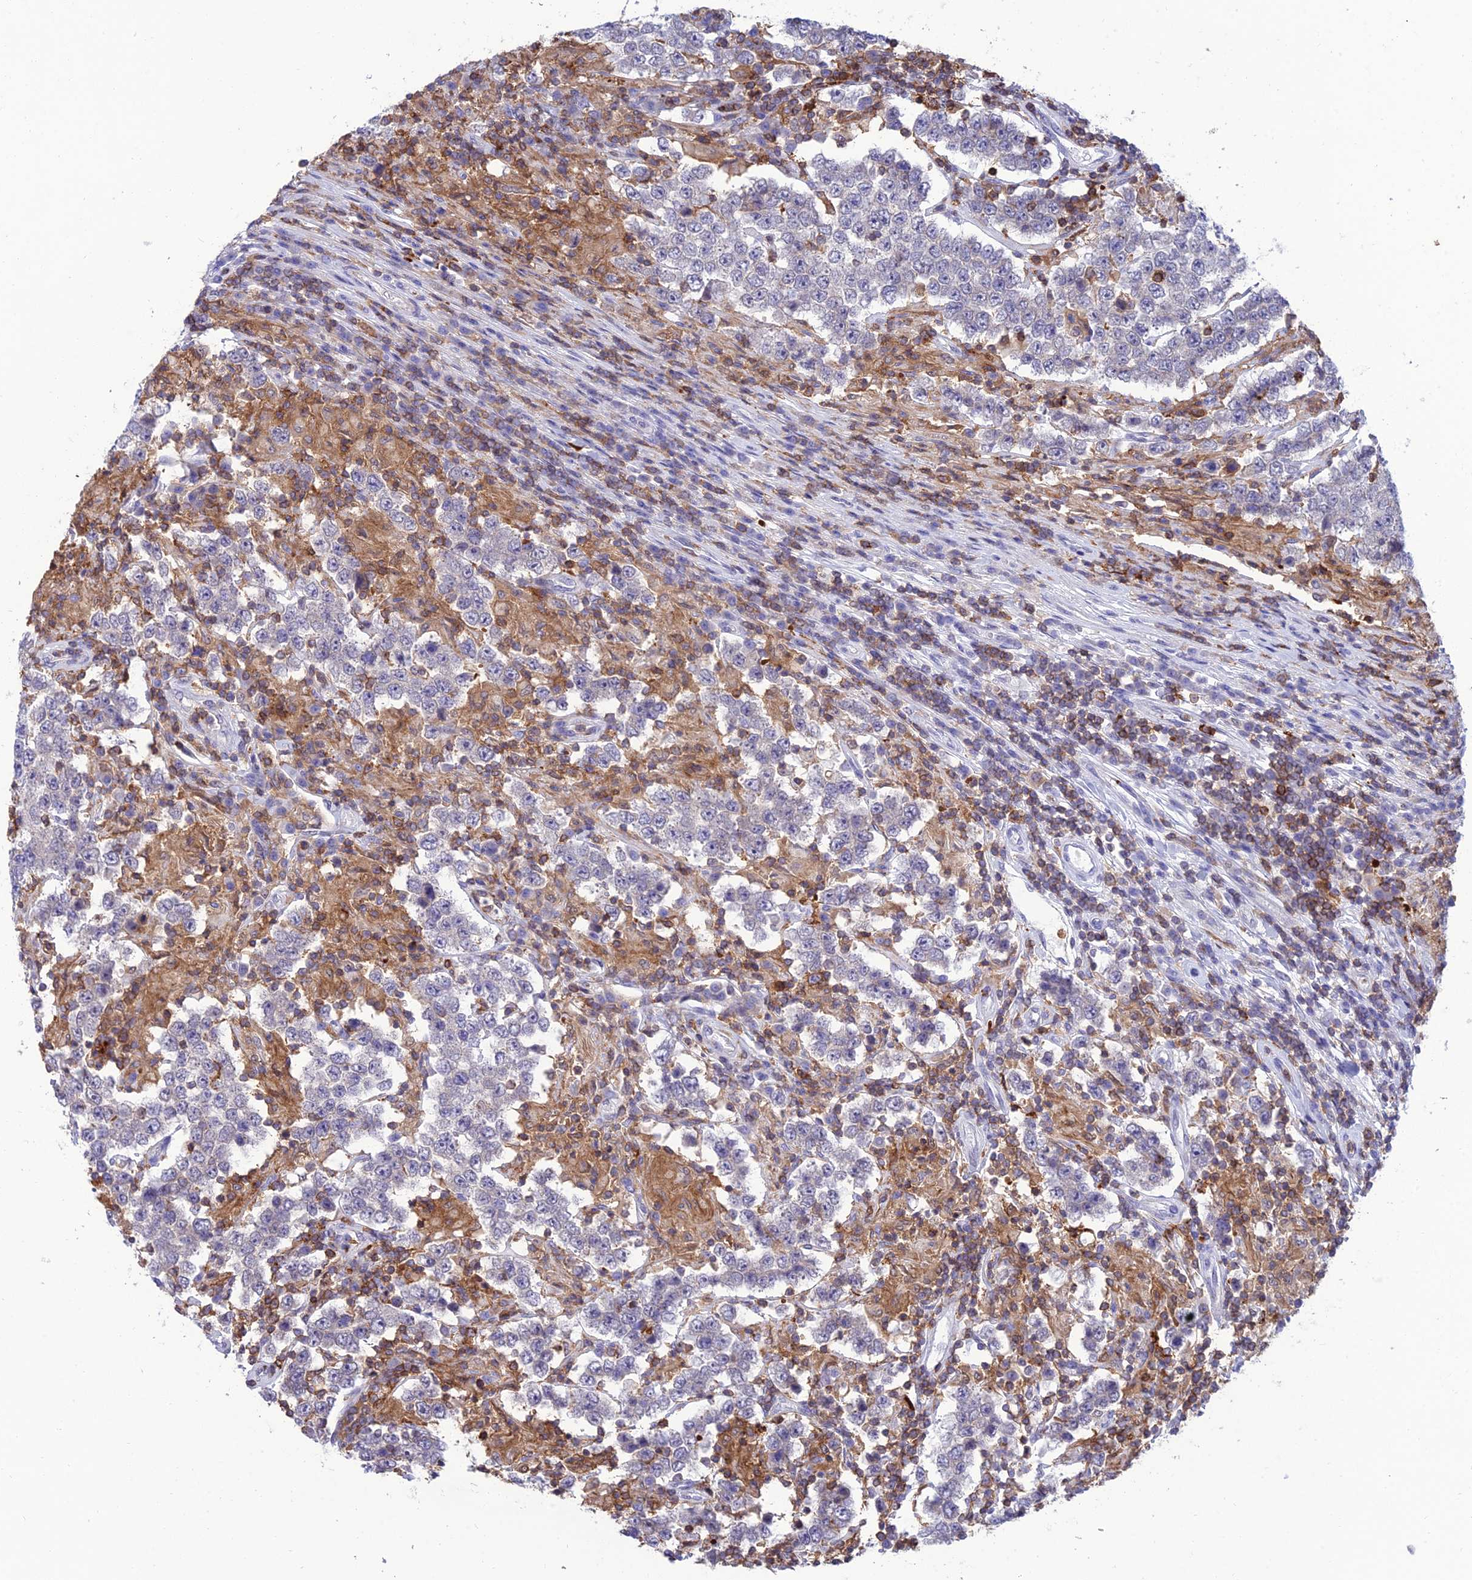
{"staining": {"intensity": "negative", "quantity": "none", "location": "none"}, "tissue": "testis cancer", "cell_type": "Tumor cells", "image_type": "cancer", "snomed": [{"axis": "morphology", "description": "Normal tissue, NOS"}, {"axis": "morphology", "description": "Urothelial carcinoma, High grade"}, {"axis": "morphology", "description": "Seminoma, NOS"}, {"axis": "morphology", "description": "Carcinoma, Embryonal, NOS"}, {"axis": "topography", "description": "Urinary bladder"}, {"axis": "topography", "description": "Testis"}], "caption": "DAB (3,3'-diaminobenzidine) immunohistochemical staining of testis cancer demonstrates no significant positivity in tumor cells.", "gene": "FAM76A", "patient": {"sex": "male", "age": 41}}